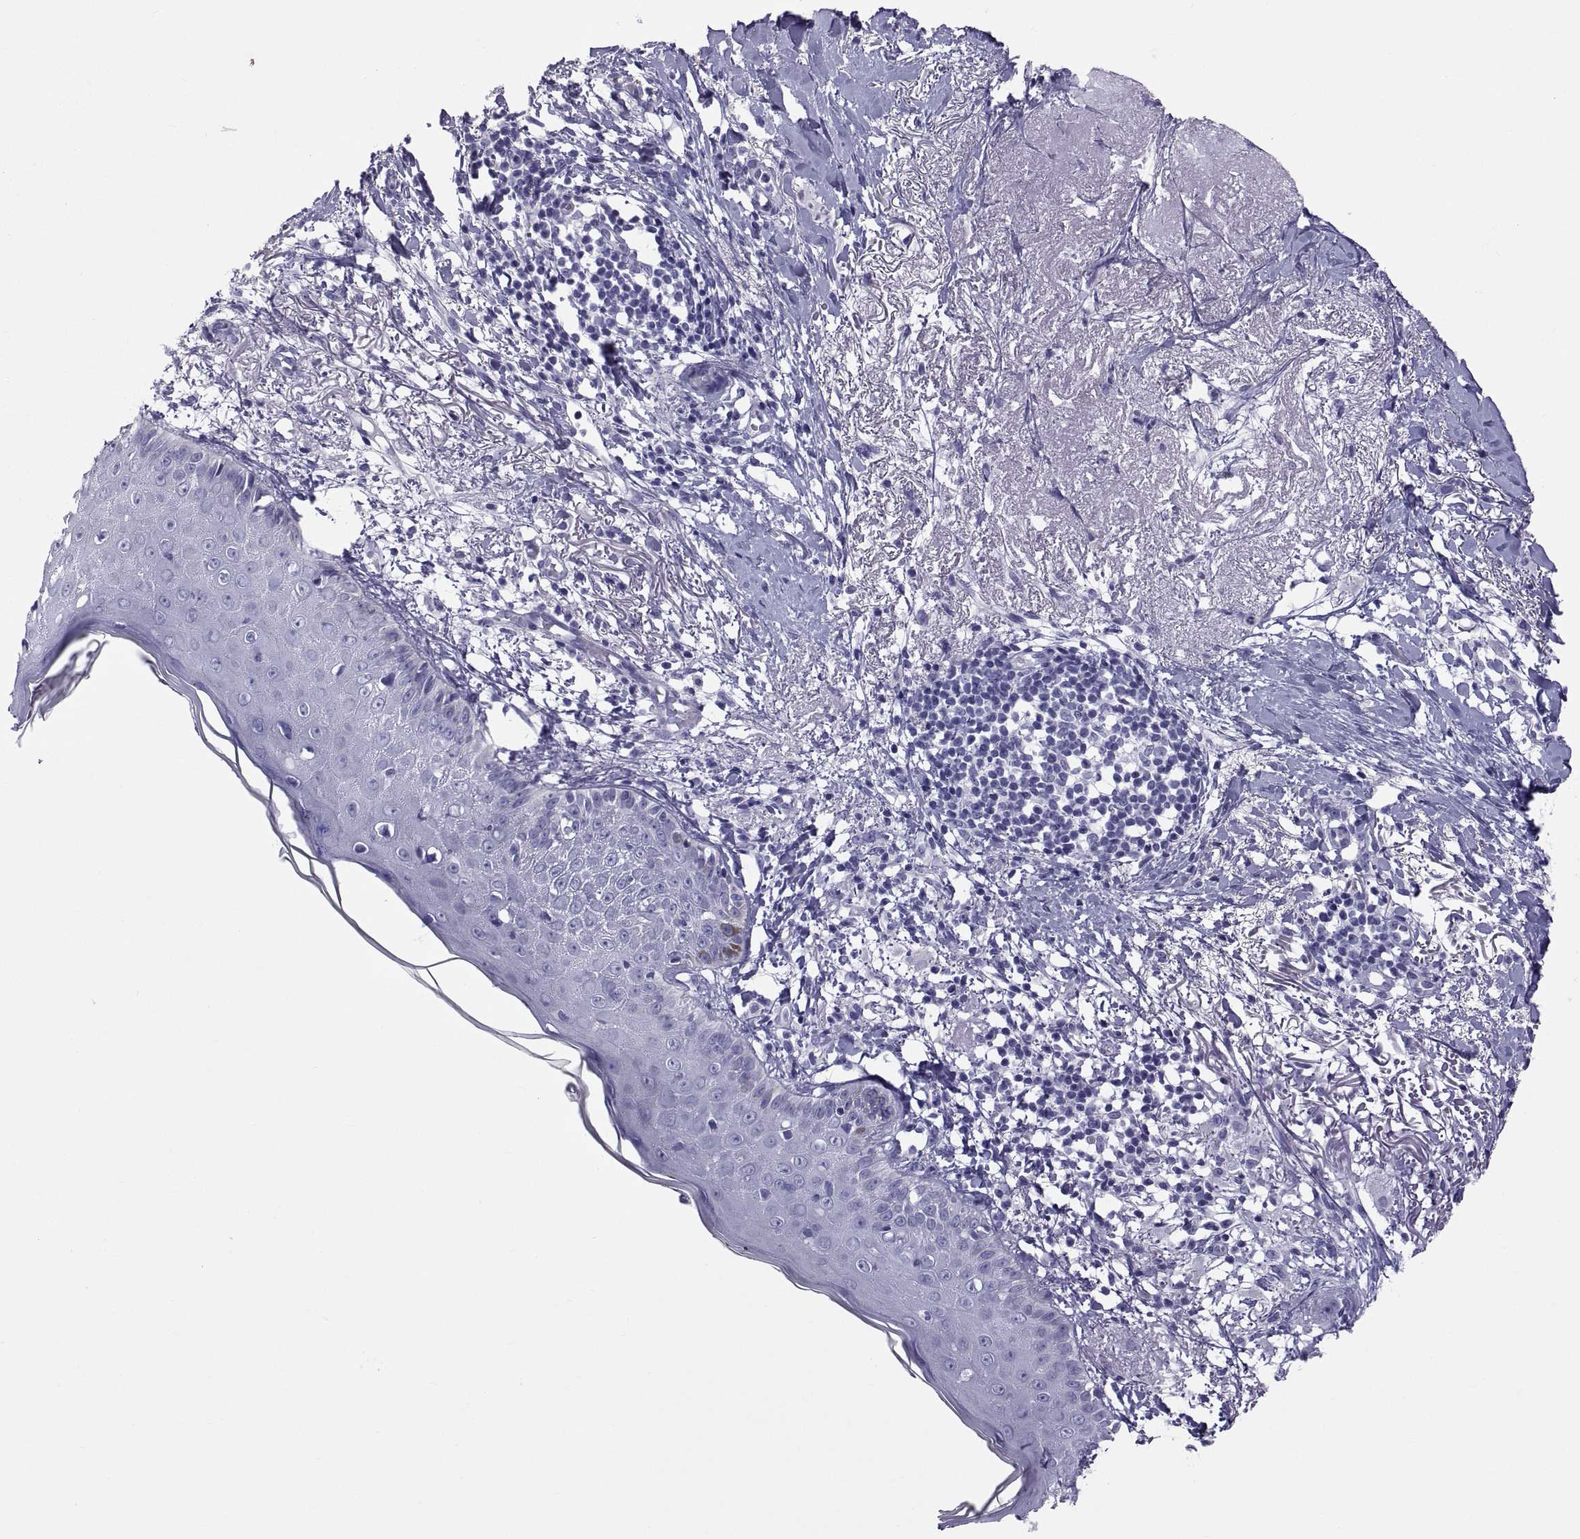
{"staining": {"intensity": "negative", "quantity": "none", "location": "none"}, "tissue": "skin cancer", "cell_type": "Tumor cells", "image_type": "cancer", "snomed": [{"axis": "morphology", "description": "Normal tissue, NOS"}, {"axis": "morphology", "description": "Basal cell carcinoma"}, {"axis": "topography", "description": "Skin"}], "caption": "High magnification brightfield microscopy of basal cell carcinoma (skin) stained with DAB (brown) and counterstained with hematoxylin (blue): tumor cells show no significant staining.", "gene": "RNASE12", "patient": {"sex": "male", "age": 84}}